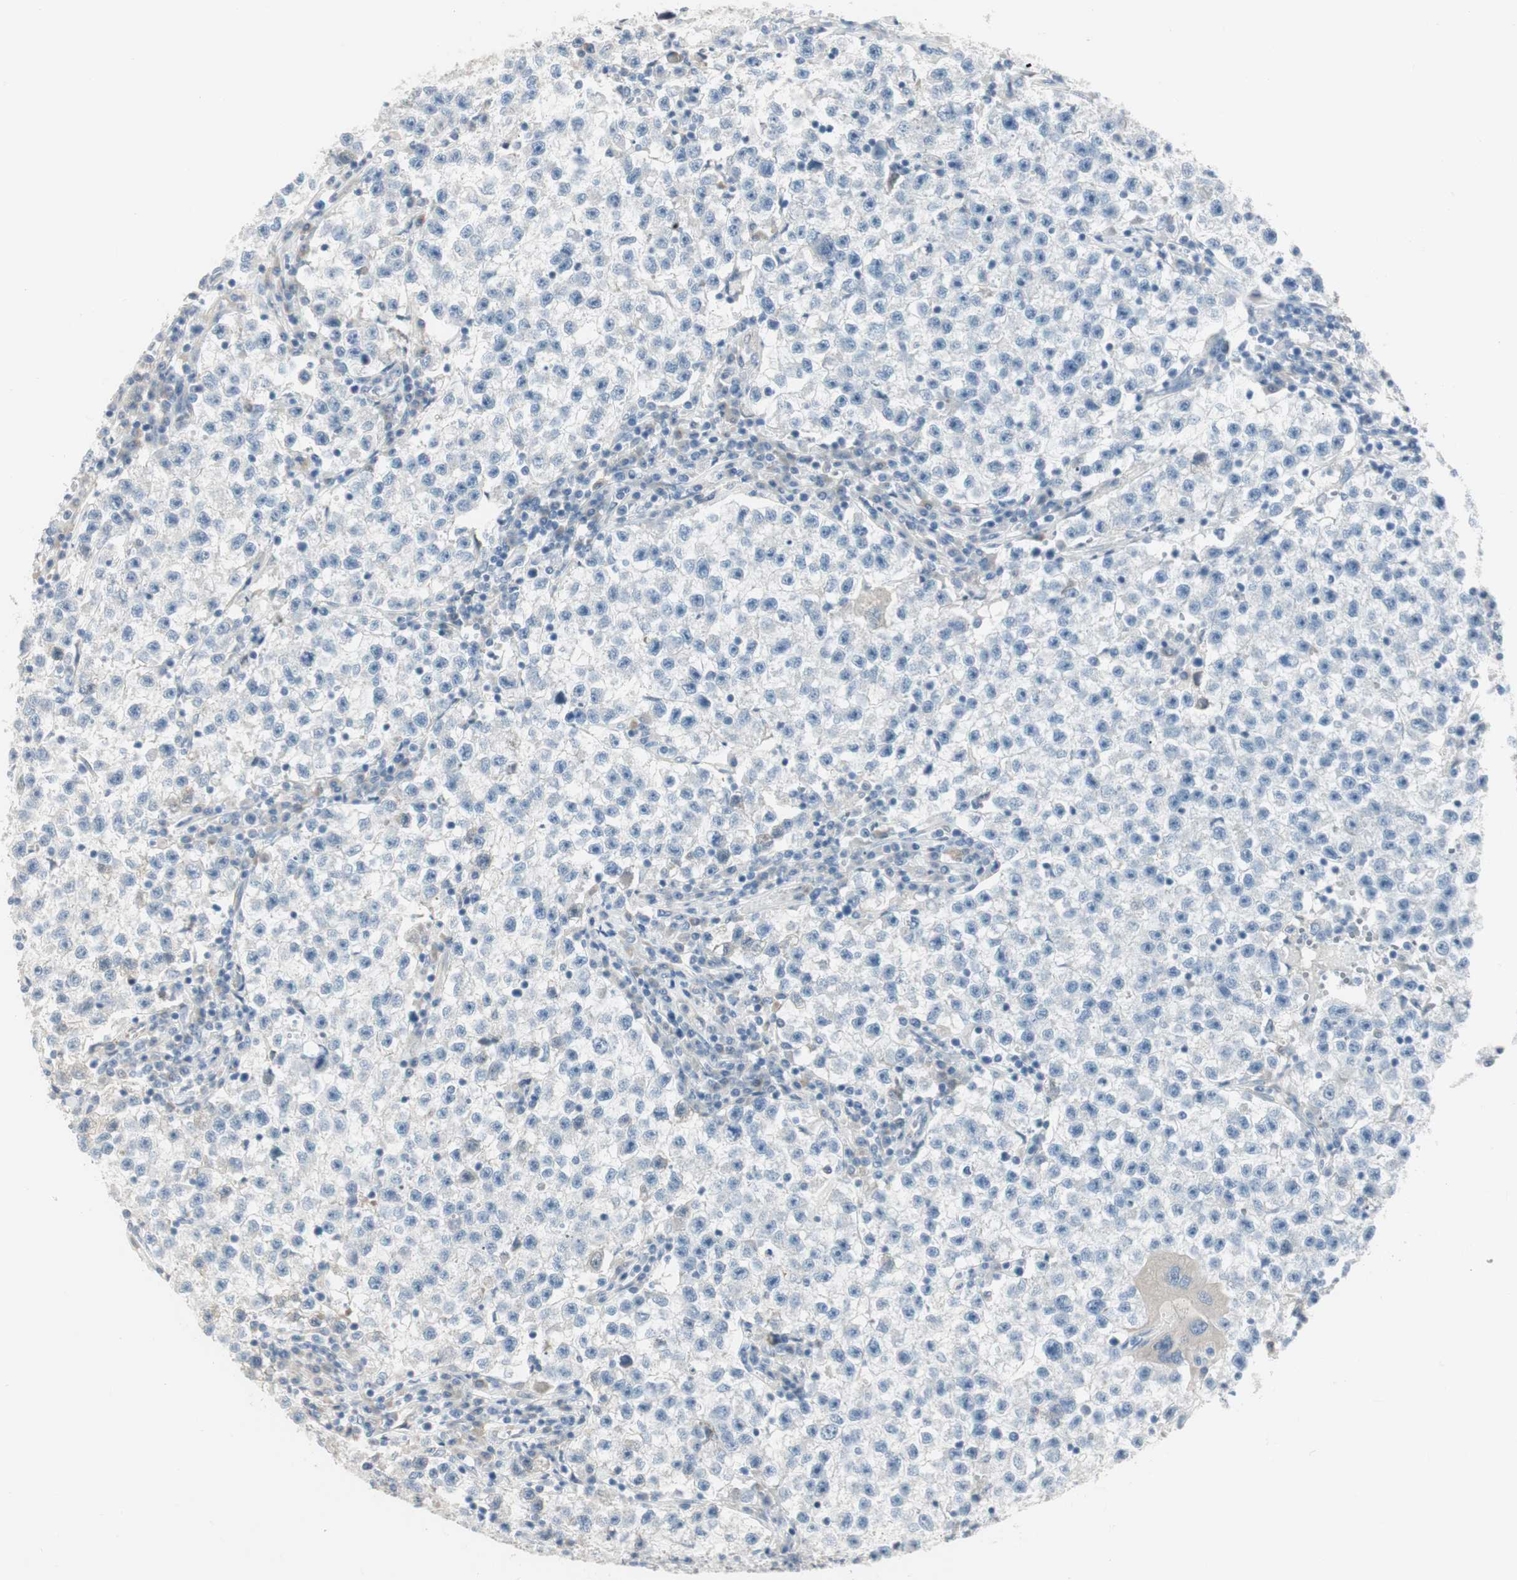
{"staining": {"intensity": "negative", "quantity": "none", "location": "none"}, "tissue": "testis cancer", "cell_type": "Tumor cells", "image_type": "cancer", "snomed": [{"axis": "morphology", "description": "Seminoma, NOS"}, {"axis": "topography", "description": "Testis"}], "caption": "The IHC micrograph has no significant positivity in tumor cells of testis cancer tissue.", "gene": "SPINK4", "patient": {"sex": "male", "age": 22}}